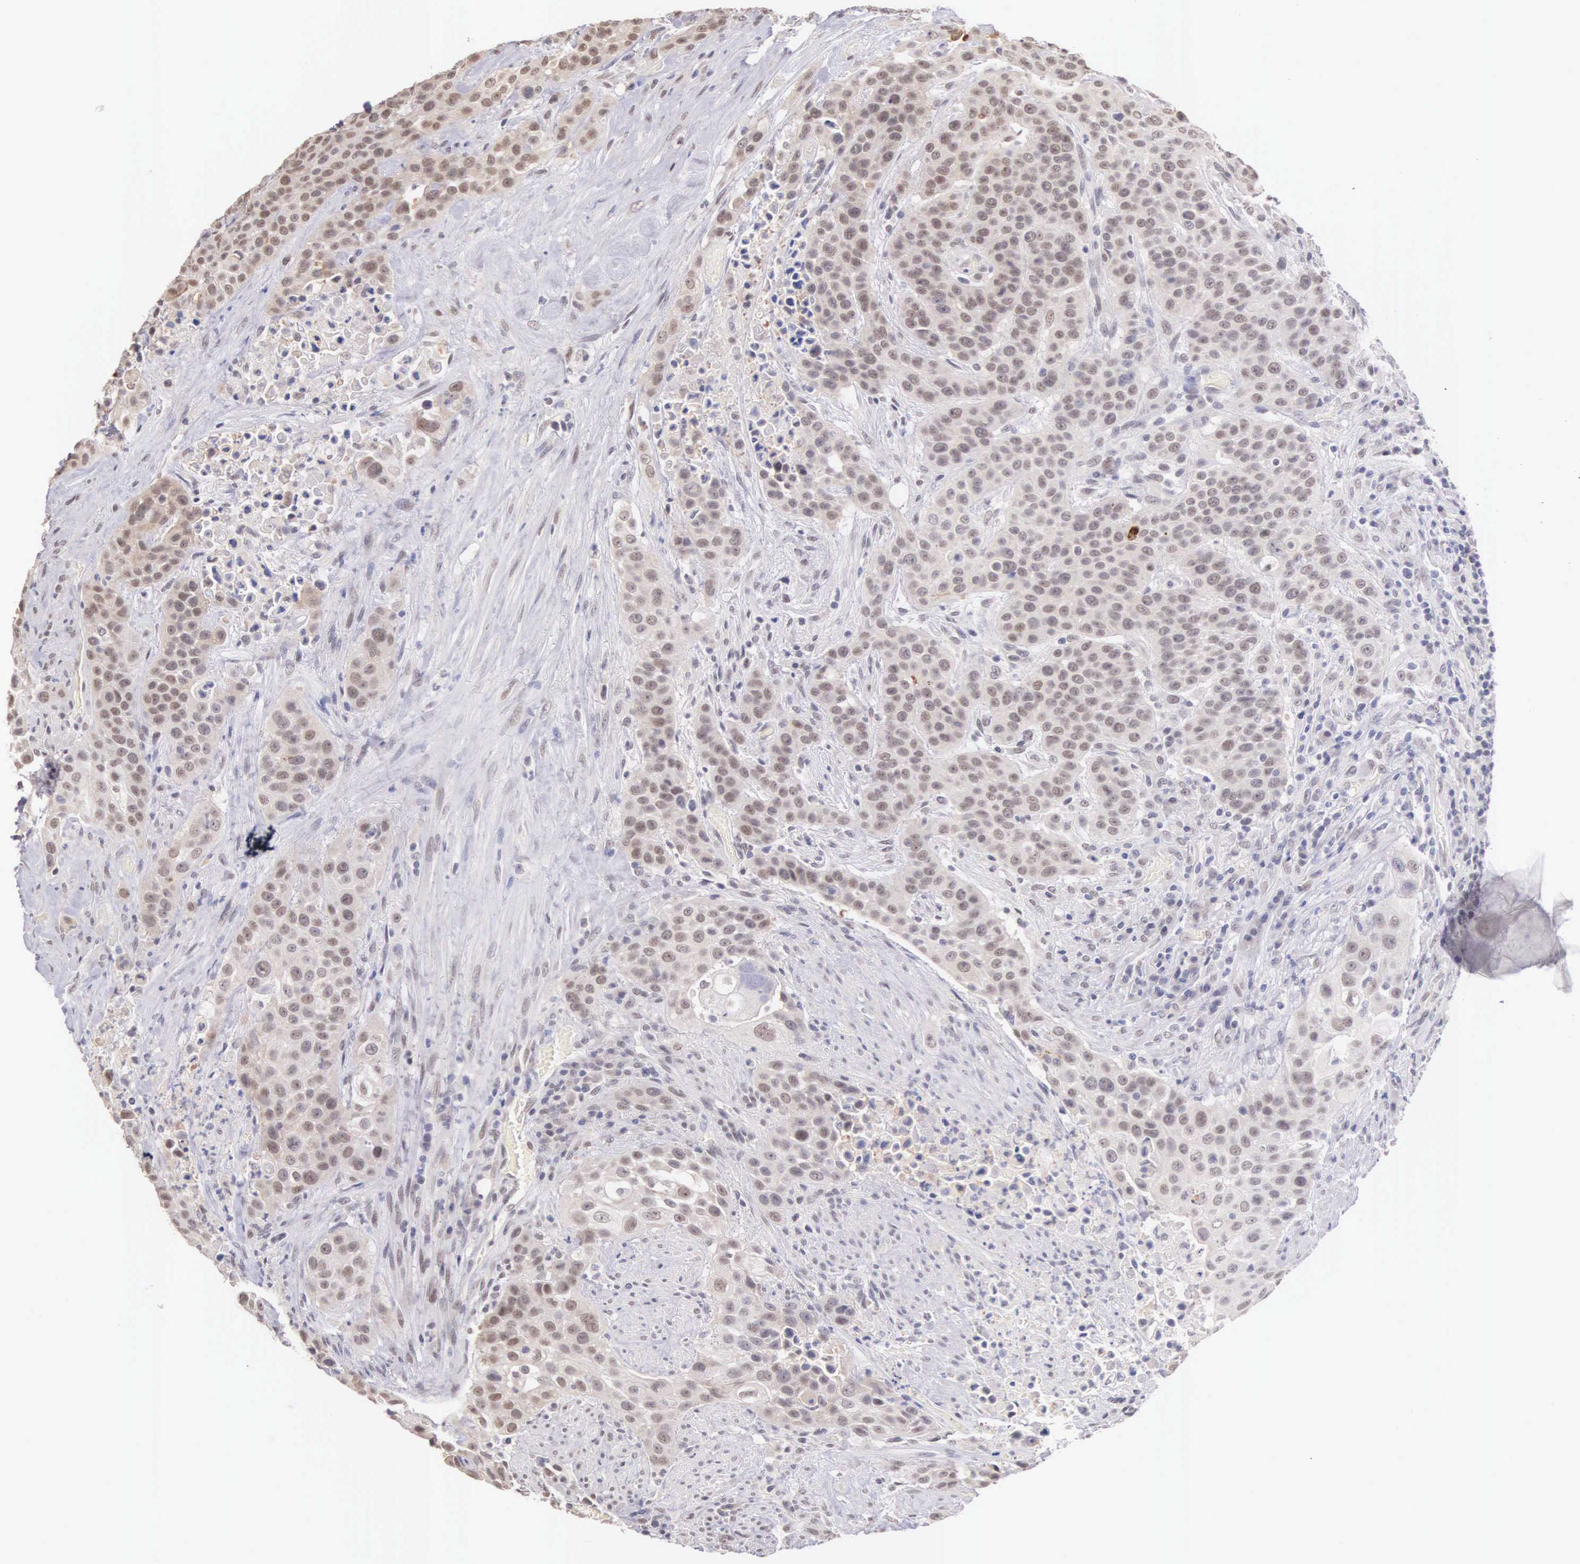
{"staining": {"intensity": "weak", "quantity": "25%-75%", "location": "nuclear"}, "tissue": "urothelial cancer", "cell_type": "Tumor cells", "image_type": "cancer", "snomed": [{"axis": "morphology", "description": "Urothelial carcinoma, High grade"}, {"axis": "topography", "description": "Urinary bladder"}], "caption": "Weak nuclear positivity is identified in approximately 25%-75% of tumor cells in high-grade urothelial carcinoma.", "gene": "HMGXB4", "patient": {"sex": "male", "age": 74}}